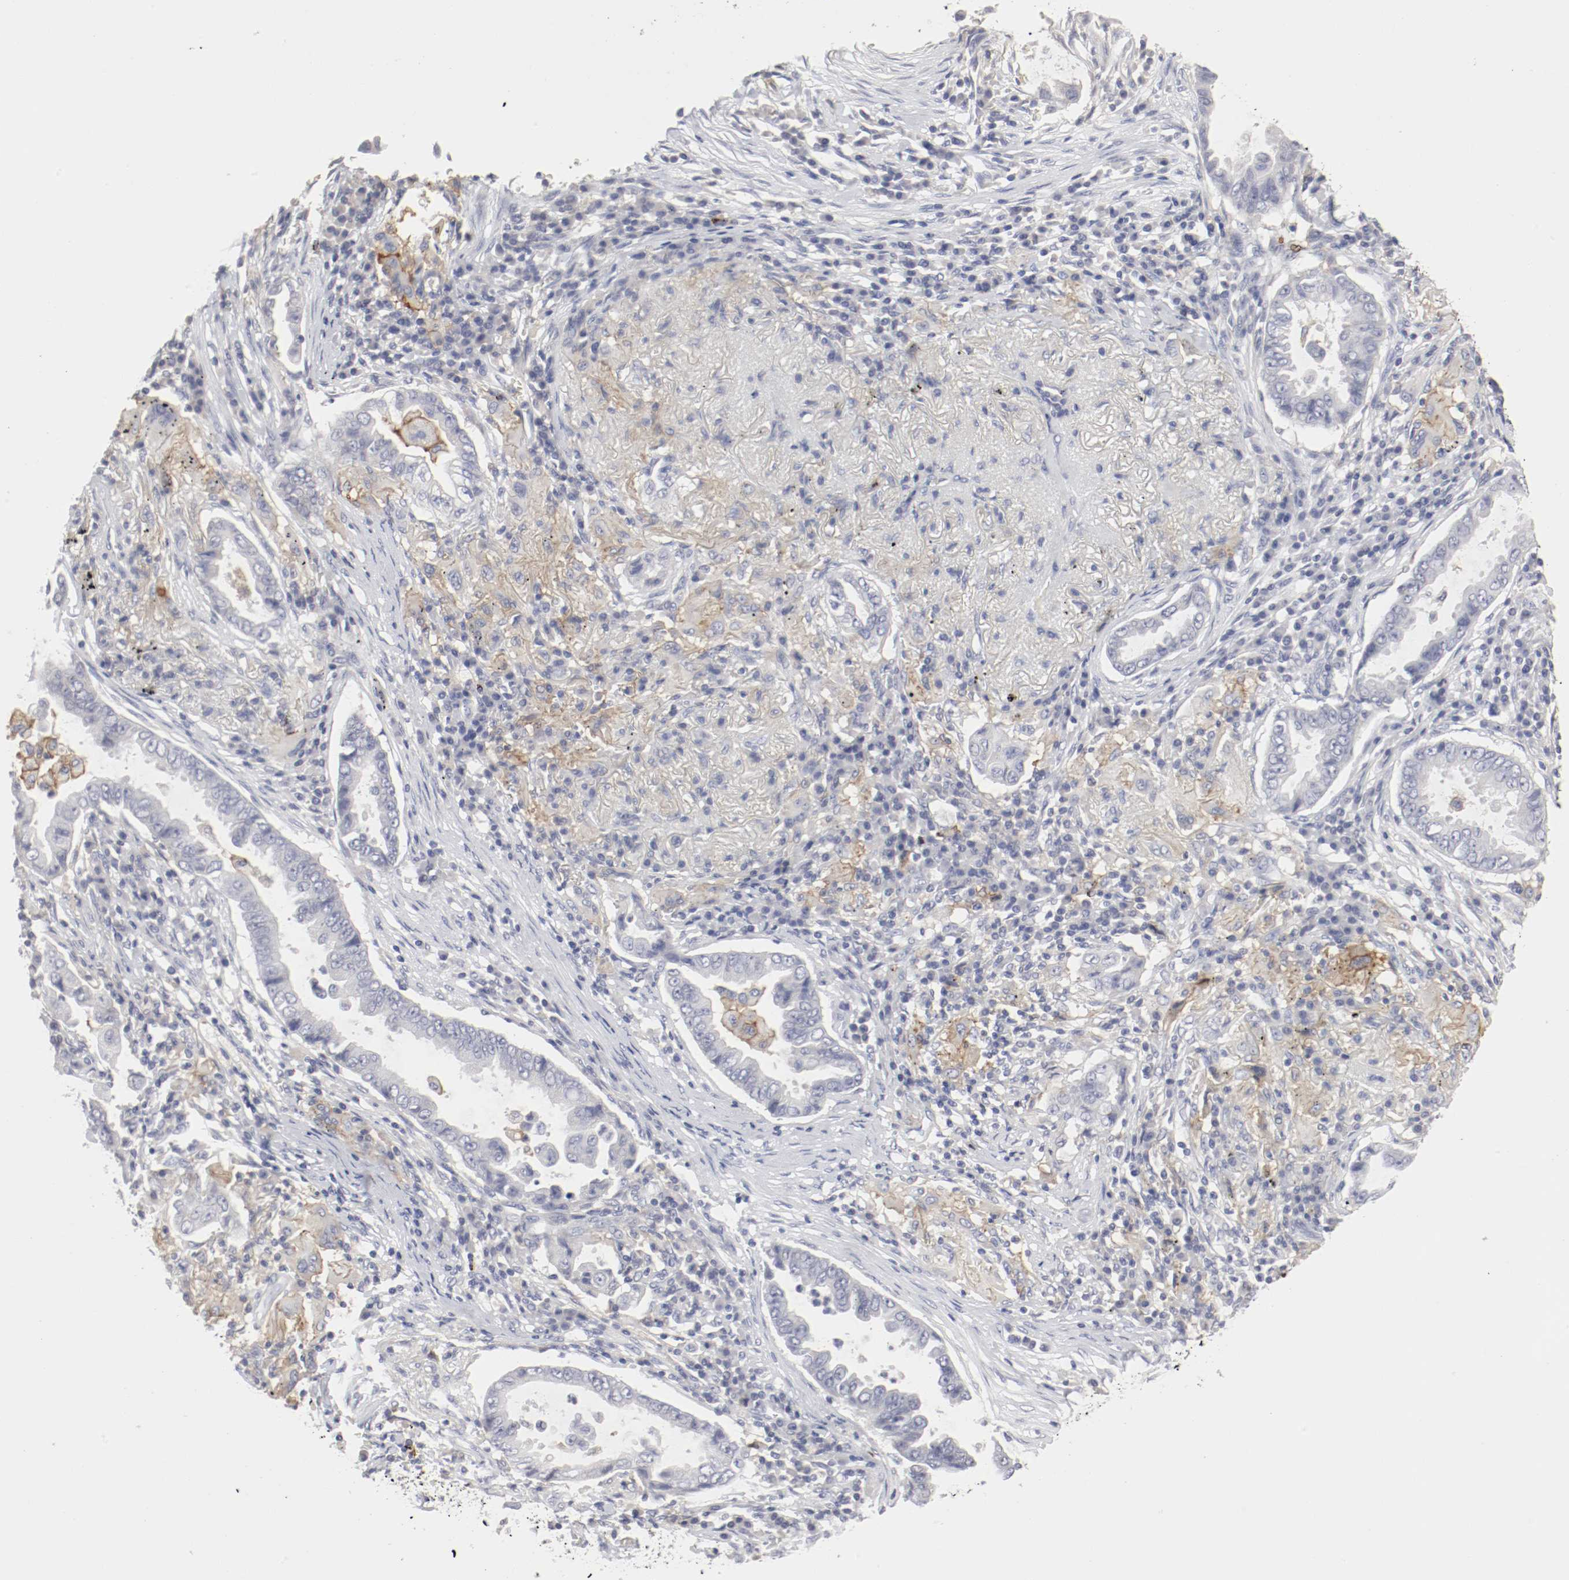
{"staining": {"intensity": "negative", "quantity": "none", "location": "none"}, "tissue": "lung cancer", "cell_type": "Tumor cells", "image_type": "cancer", "snomed": [{"axis": "morphology", "description": "Normal tissue, NOS"}, {"axis": "morphology", "description": "Inflammation, NOS"}, {"axis": "morphology", "description": "Adenocarcinoma, NOS"}, {"axis": "topography", "description": "Lung"}], "caption": "Tumor cells show no significant protein staining in lung cancer (adenocarcinoma). (Stains: DAB immunohistochemistry with hematoxylin counter stain, Microscopy: brightfield microscopy at high magnification).", "gene": "ITGAX", "patient": {"sex": "female", "age": 64}}